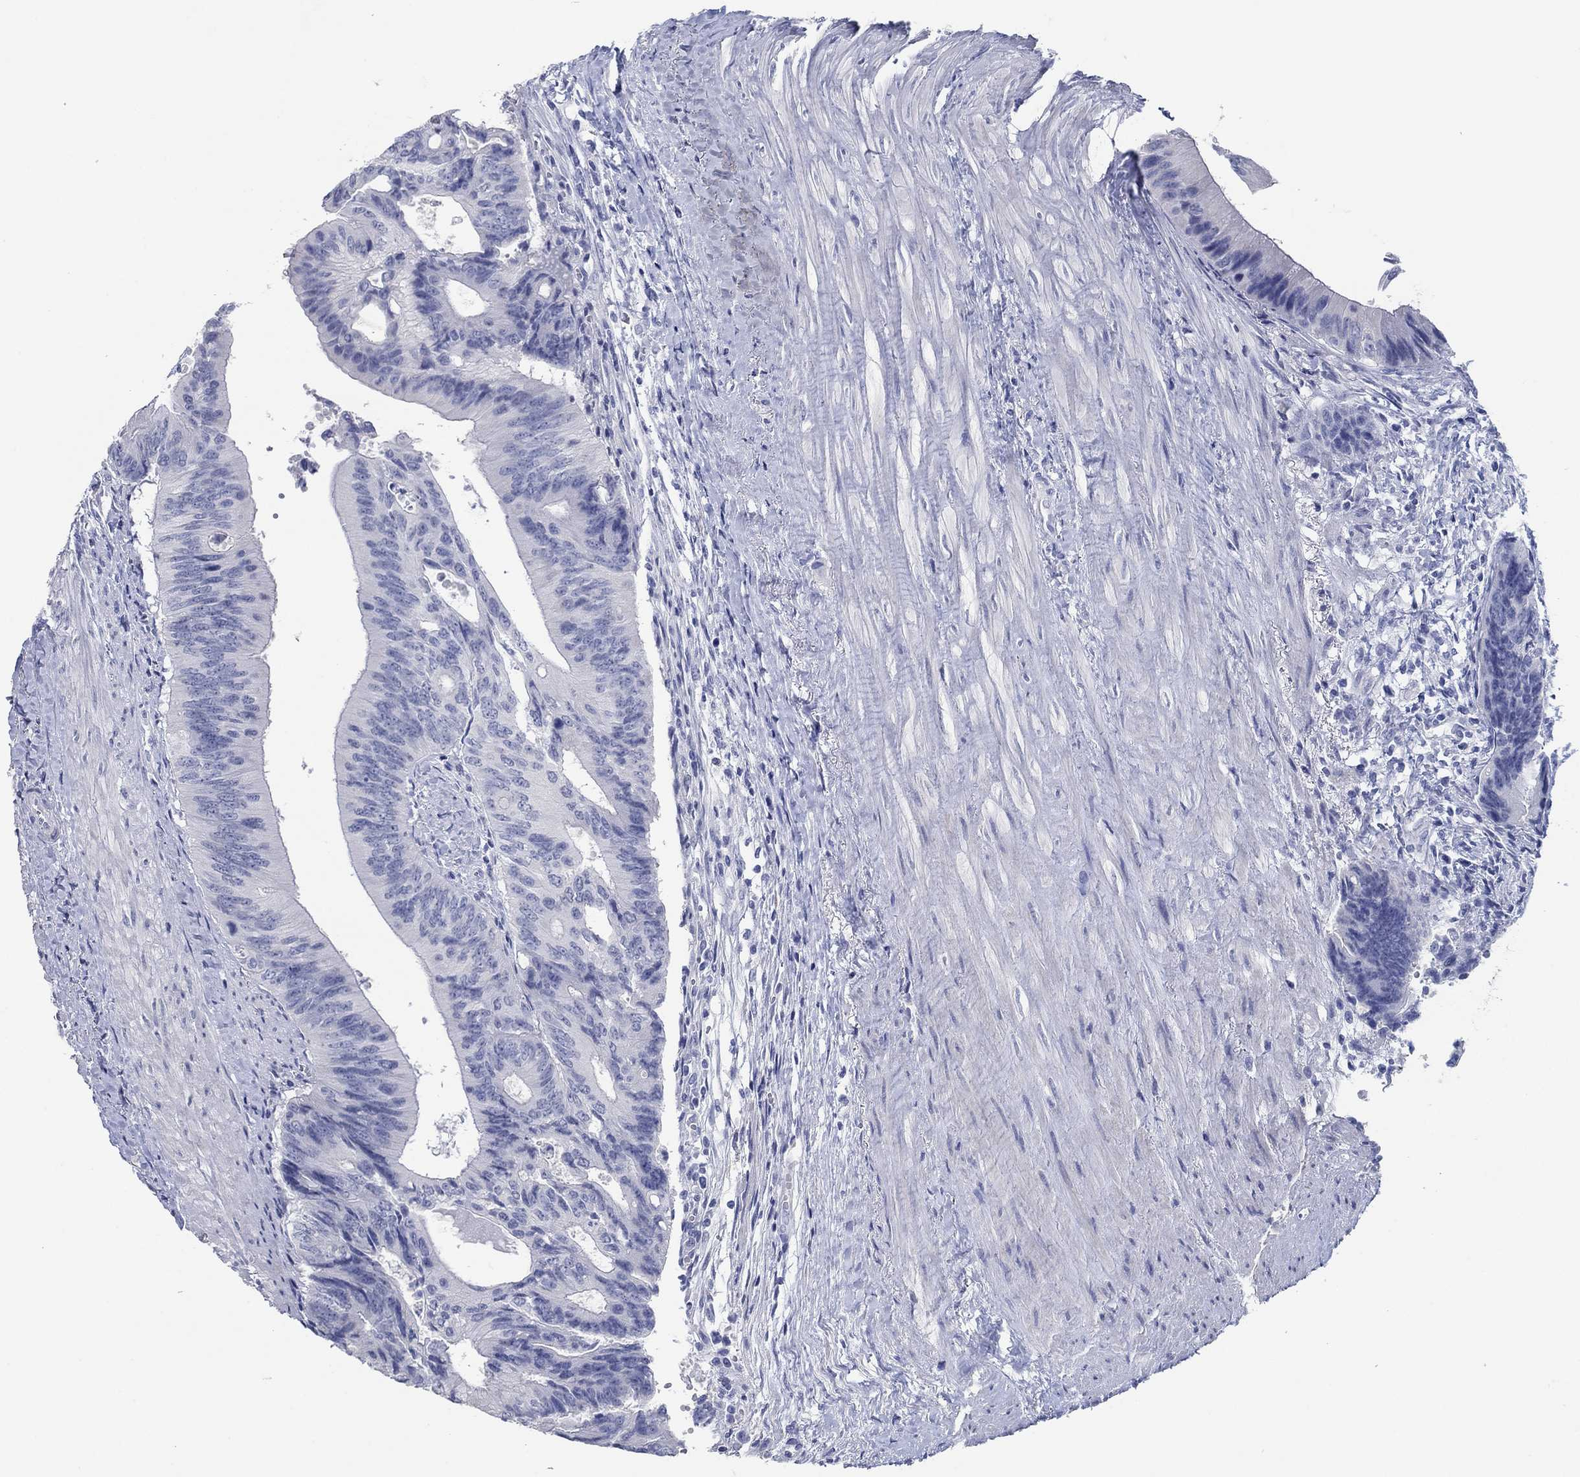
{"staining": {"intensity": "negative", "quantity": "none", "location": "none"}, "tissue": "colorectal cancer", "cell_type": "Tumor cells", "image_type": "cancer", "snomed": [{"axis": "morphology", "description": "Normal tissue, NOS"}, {"axis": "morphology", "description": "Adenocarcinoma, NOS"}, {"axis": "topography", "description": "Colon"}], "caption": "Immunohistochemistry of human colorectal cancer demonstrates no expression in tumor cells.", "gene": "POU5F1", "patient": {"sex": "male", "age": 65}}